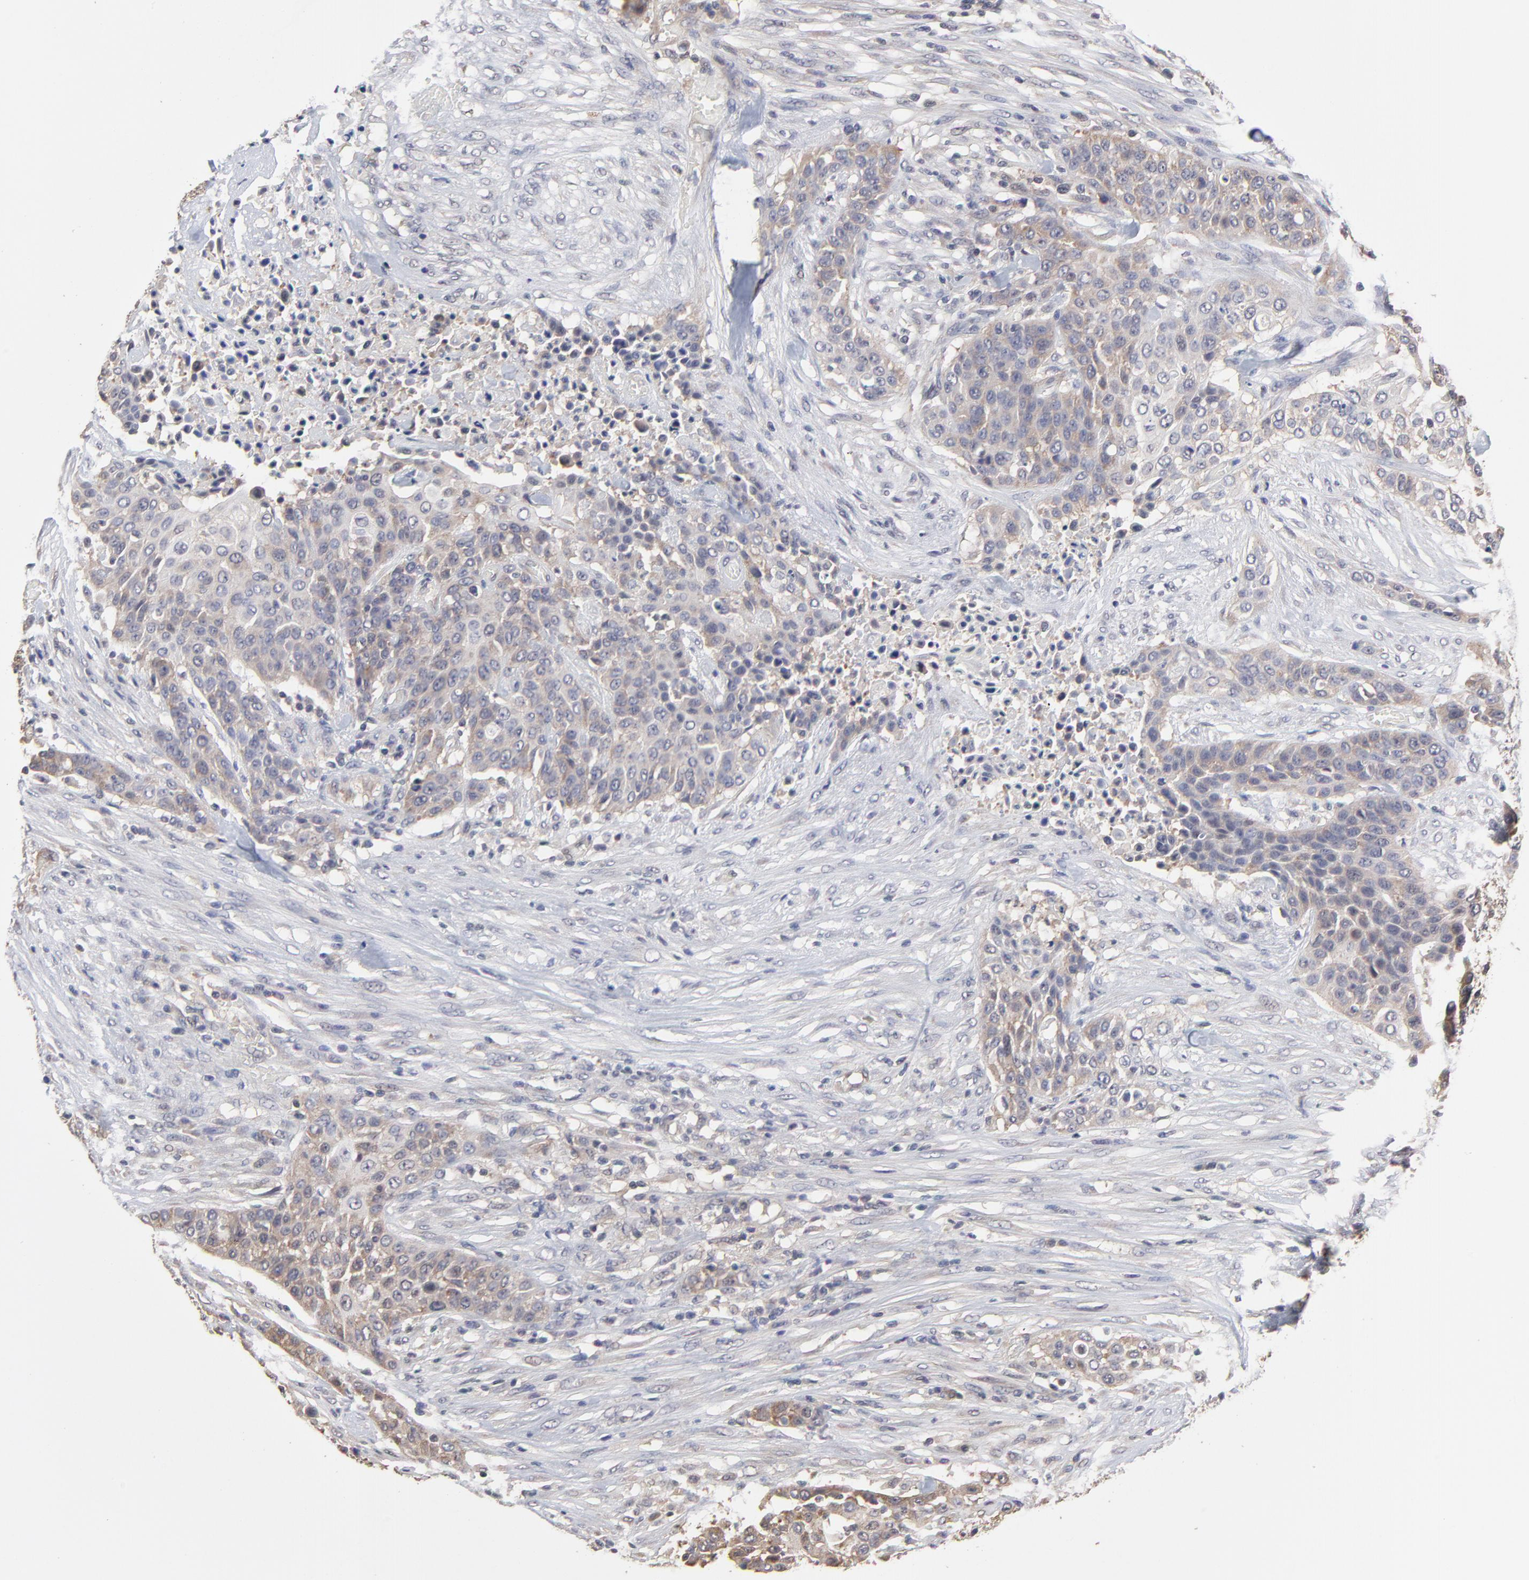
{"staining": {"intensity": "weak", "quantity": "25%-75%", "location": "cytoplasmic/membranous"}, "tissue": "urothelial cancer", "cell_type": "Tumor cells", "image_type": "cancer", "snomed": [{"axis": "morphology", "description": "Urothelial carcinoma, High grade"}, {"axis": "topography", "description": "Urinary bladder"}], "caption": "High-grade urothelial carcinoma stained with DAB IHC demonstrates low levels of weak cytoplasmic/membranous positivity in about 25%-75% of tumor cells.", "gene": "CCT2", "patient": {"sex": "male", "age": 74}}